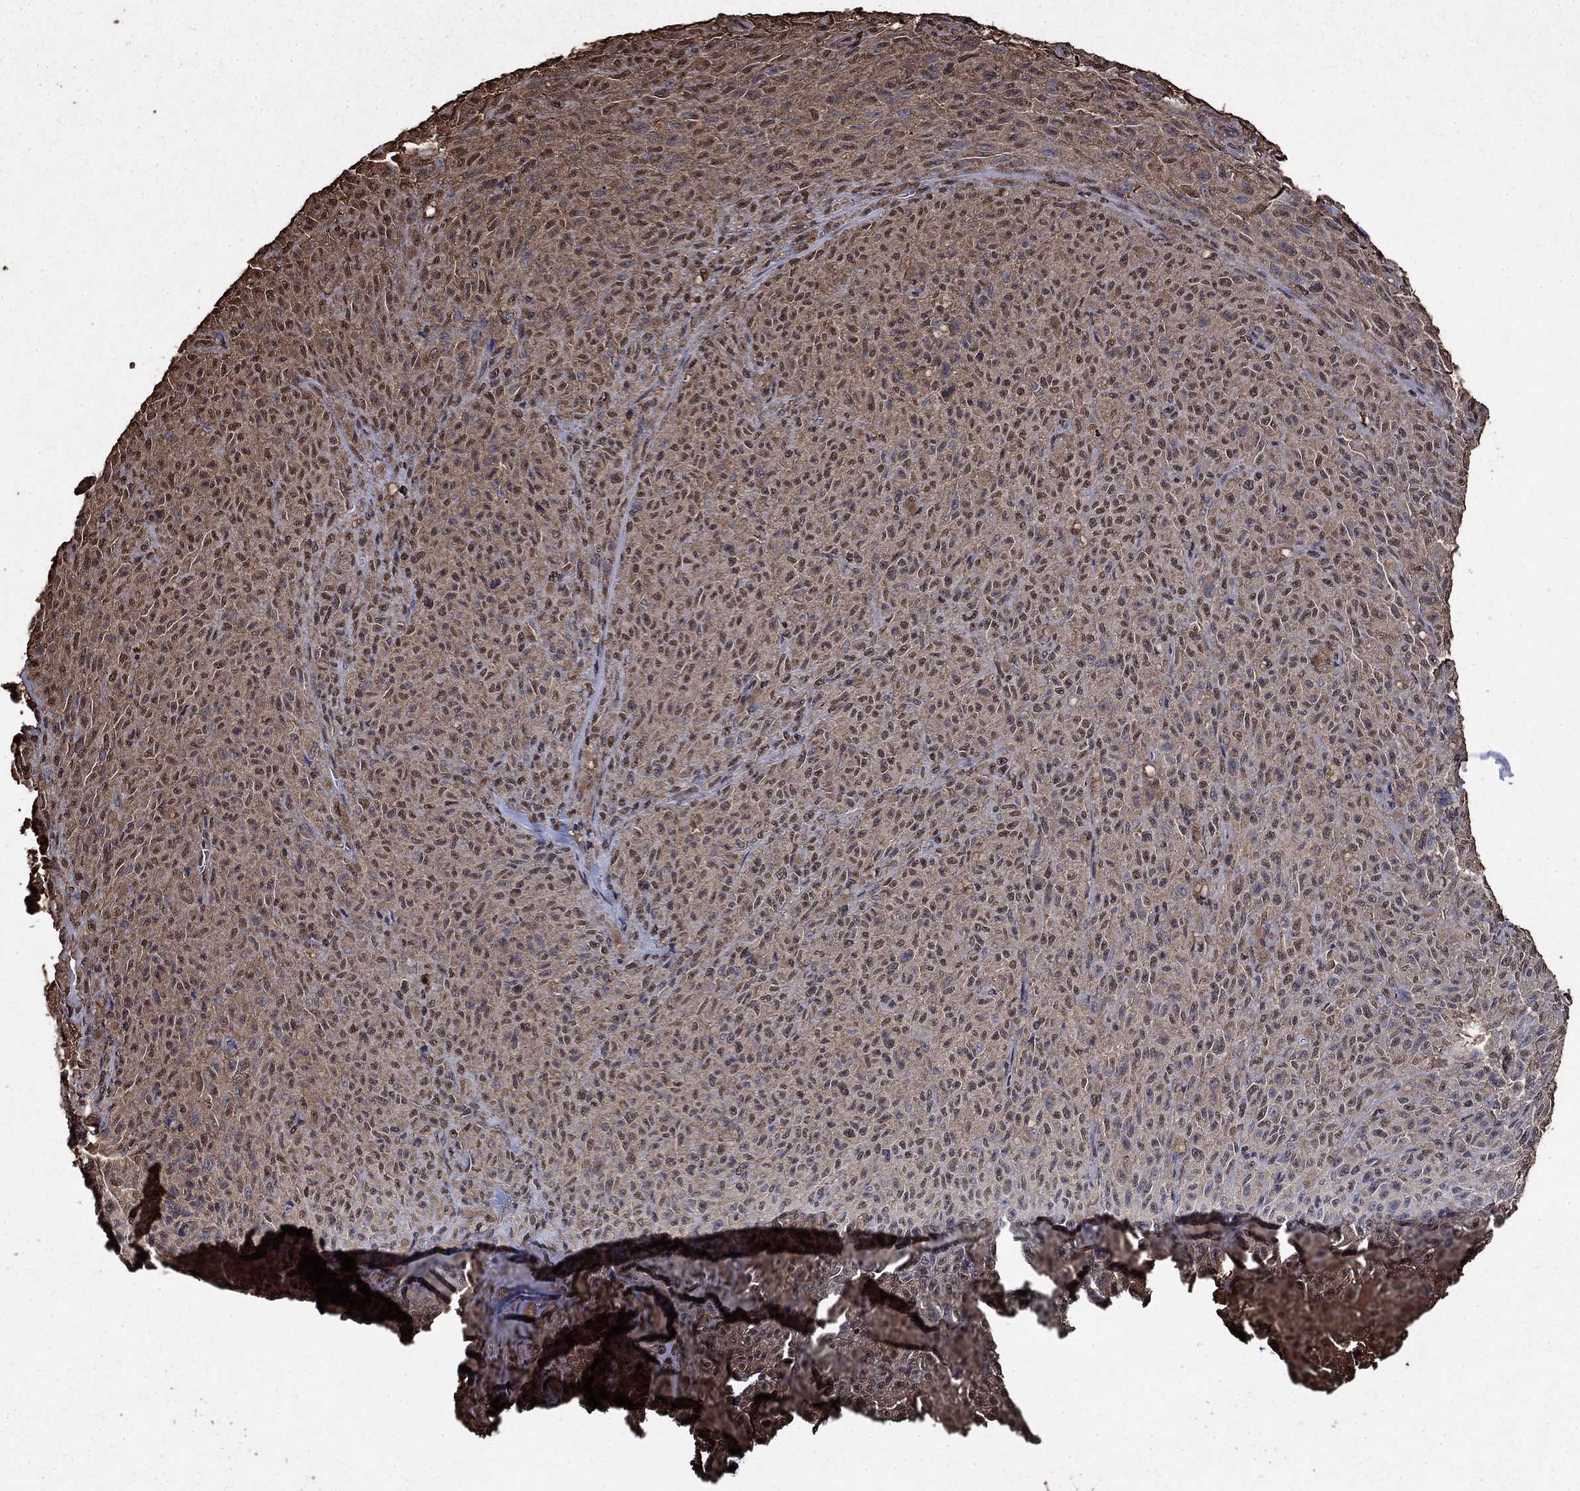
{"staining": {"intensity": "moderate", "quantity": "25%-75%", "location": "nuclear"}, "tissue": "melanoma", "cell_type": "Tumor cells", "image_type": "cancer", "snomed": [{"axis": "morphology", "description": "Malignant melanoma, NOS"}, {"axis": "topography", "description": "Skin"}], "caption": "Moderate nuclear protein expression is identified in about 25%-75% of tumor cells in melanoma. Nuclei are stained in blue.", "gene": "GAPDH", "patient": {"sex": "female", "age": 82}}